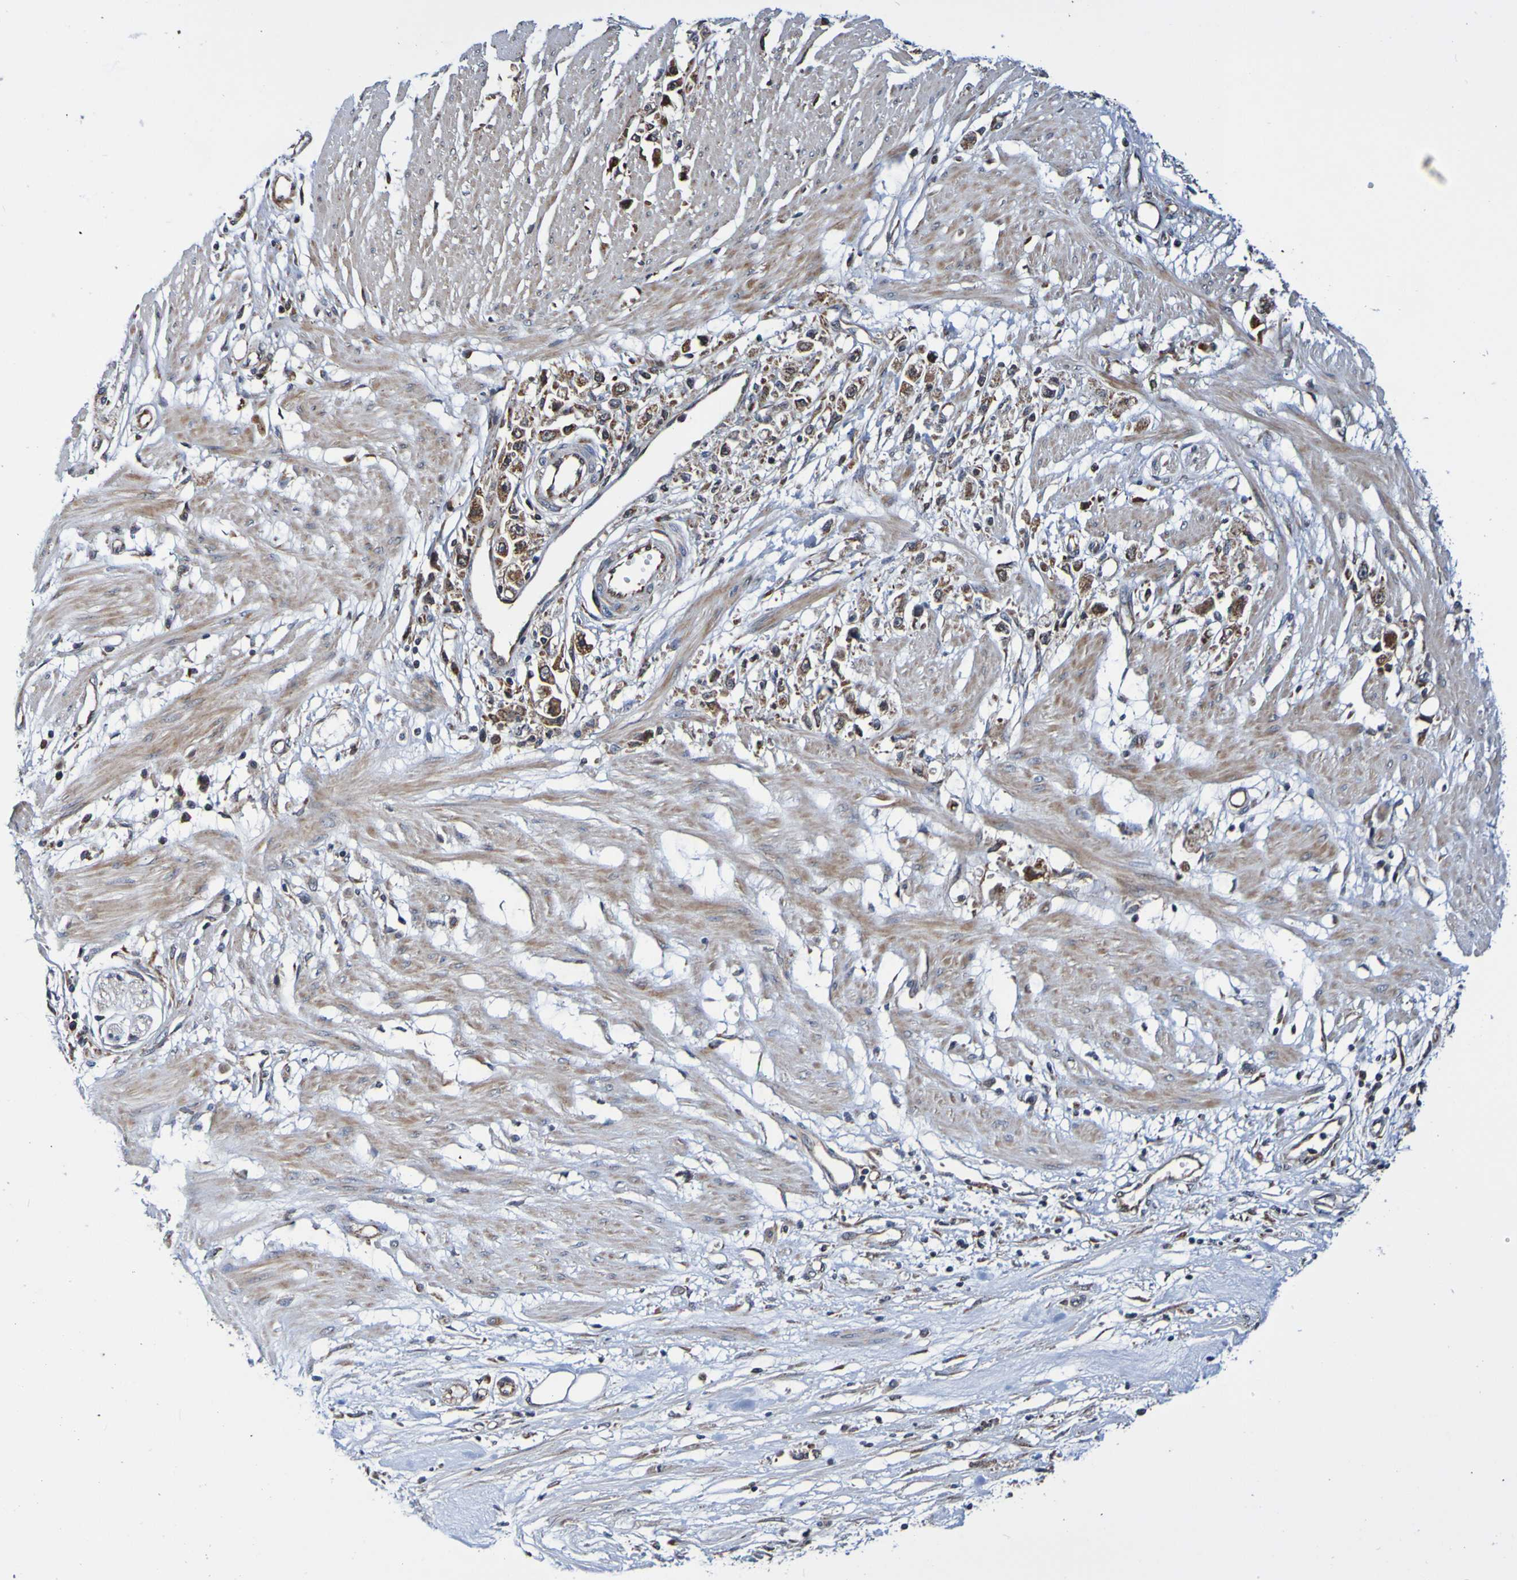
{"staining": {"intensity": "moderate", "quantity": ">75%", "location": "cytoplasmic/membranous"}, "tissue": "stomach cancer", "cell_type": "Tumor cells", "image_type": "cancer", "snomed": [{"axis": "morphology", "description": "Adenocarcinoma, NOS"}, {"axis": "topography", "description": "Stomach"}], "caption": "A brown stain labels moderate cytoplasmic/membranous staining of a protein in stomach adenocarcinoma tumor cells.", "gene": "AXIN1", "patient": {"sex": "female", "age": 59}}